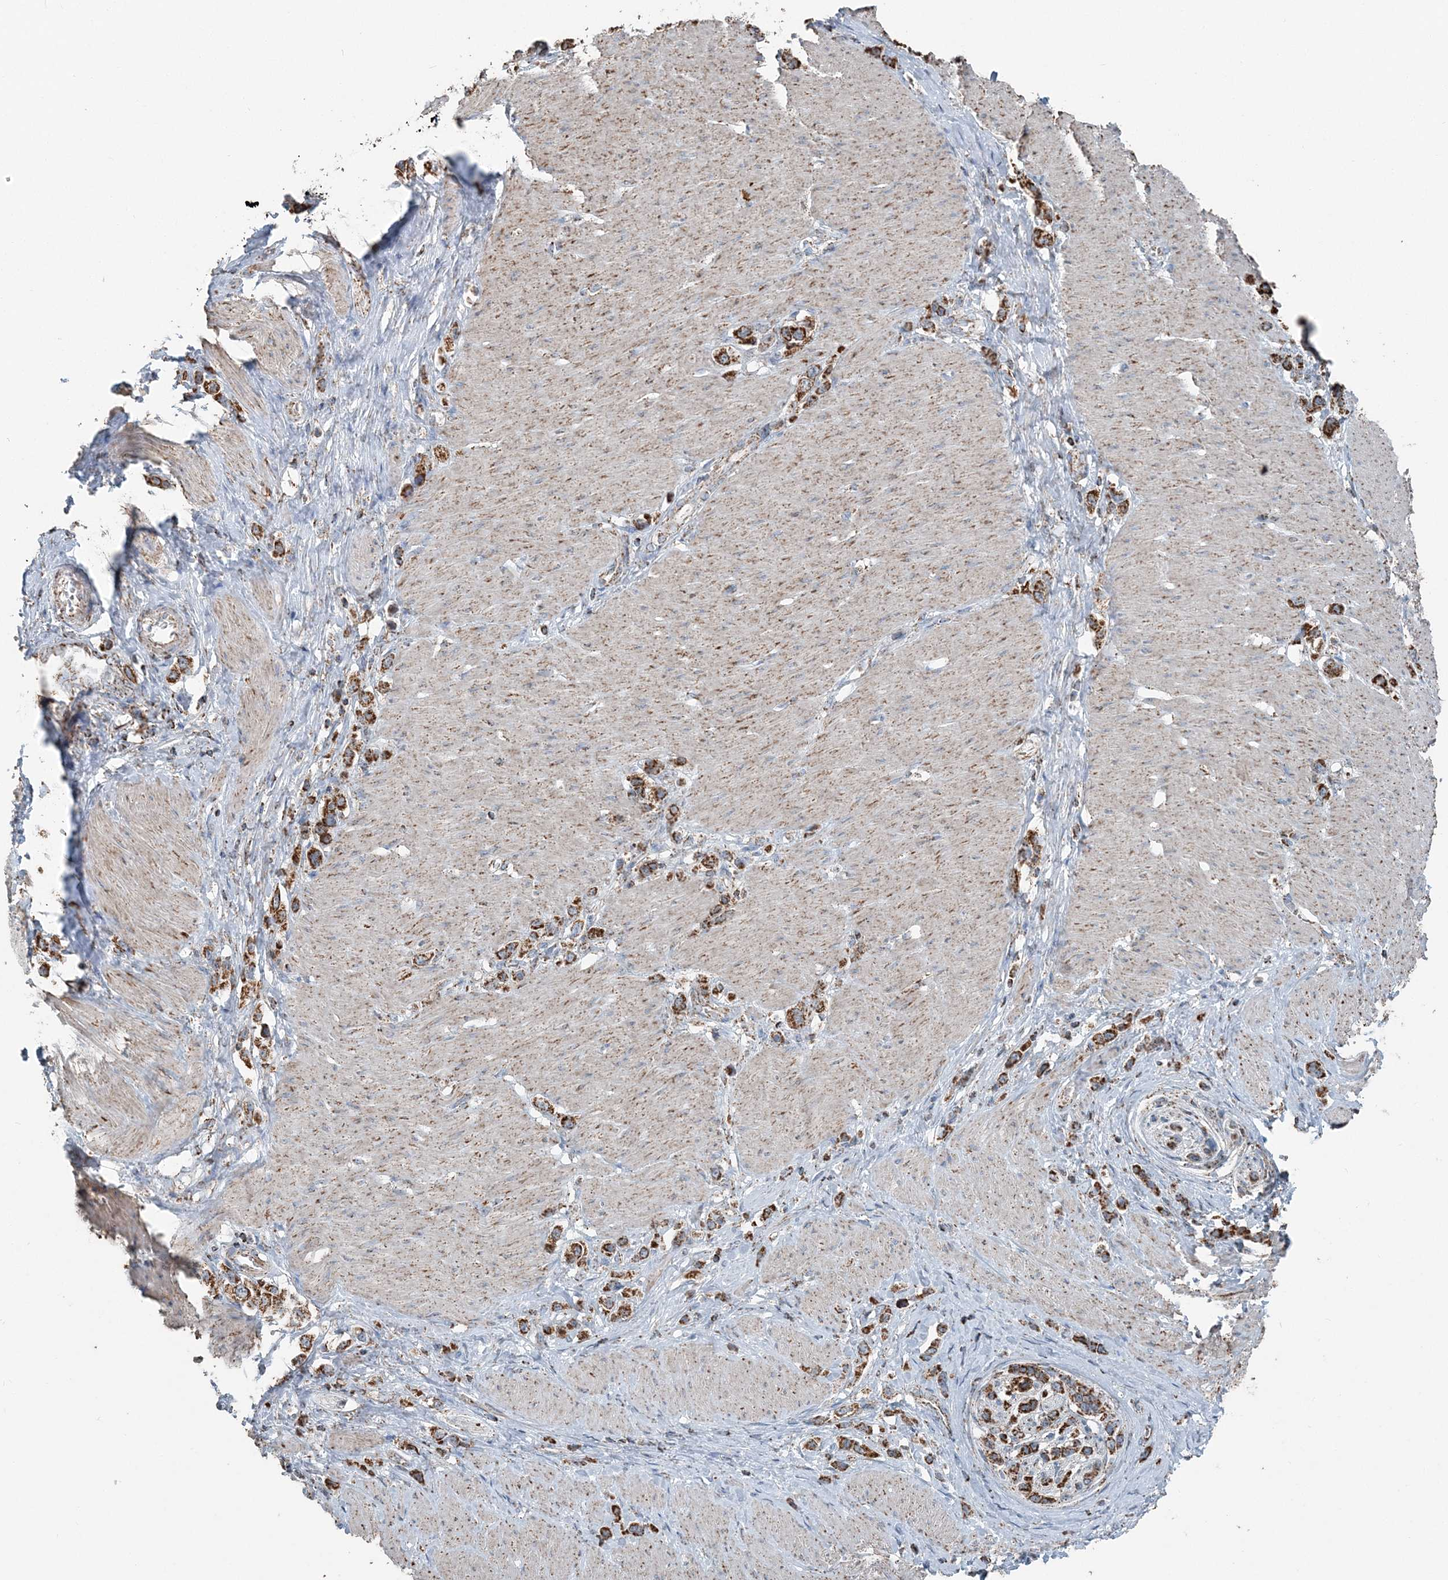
{"staining": {"intensity": "strong", "quantity": ">75%", "location": "cytoplasmic/membranous"}, "tissue": "stomach cancer", "cell_type": "Tumor cells", "image_type": "cancer", "snomed": [{"axis": "morphology", "description": "Normal tissue, NOS"}, {"axis": "morphology", "description": "Adenocarcinoma, NOS"}, {"axis": "topography", "description": "Stomach, upper"}, {"axis": "topography", "description": "Stomach"}], "caption": "About >75% of tumor cells in adenocarcinoma (stomach) exhibit strong cytoplasmic/membranous protein positivity as visualized by brown immunohistochemical staining.", "gene": "SUCLG1", "patient": {"sex": "female", "age": 65}}